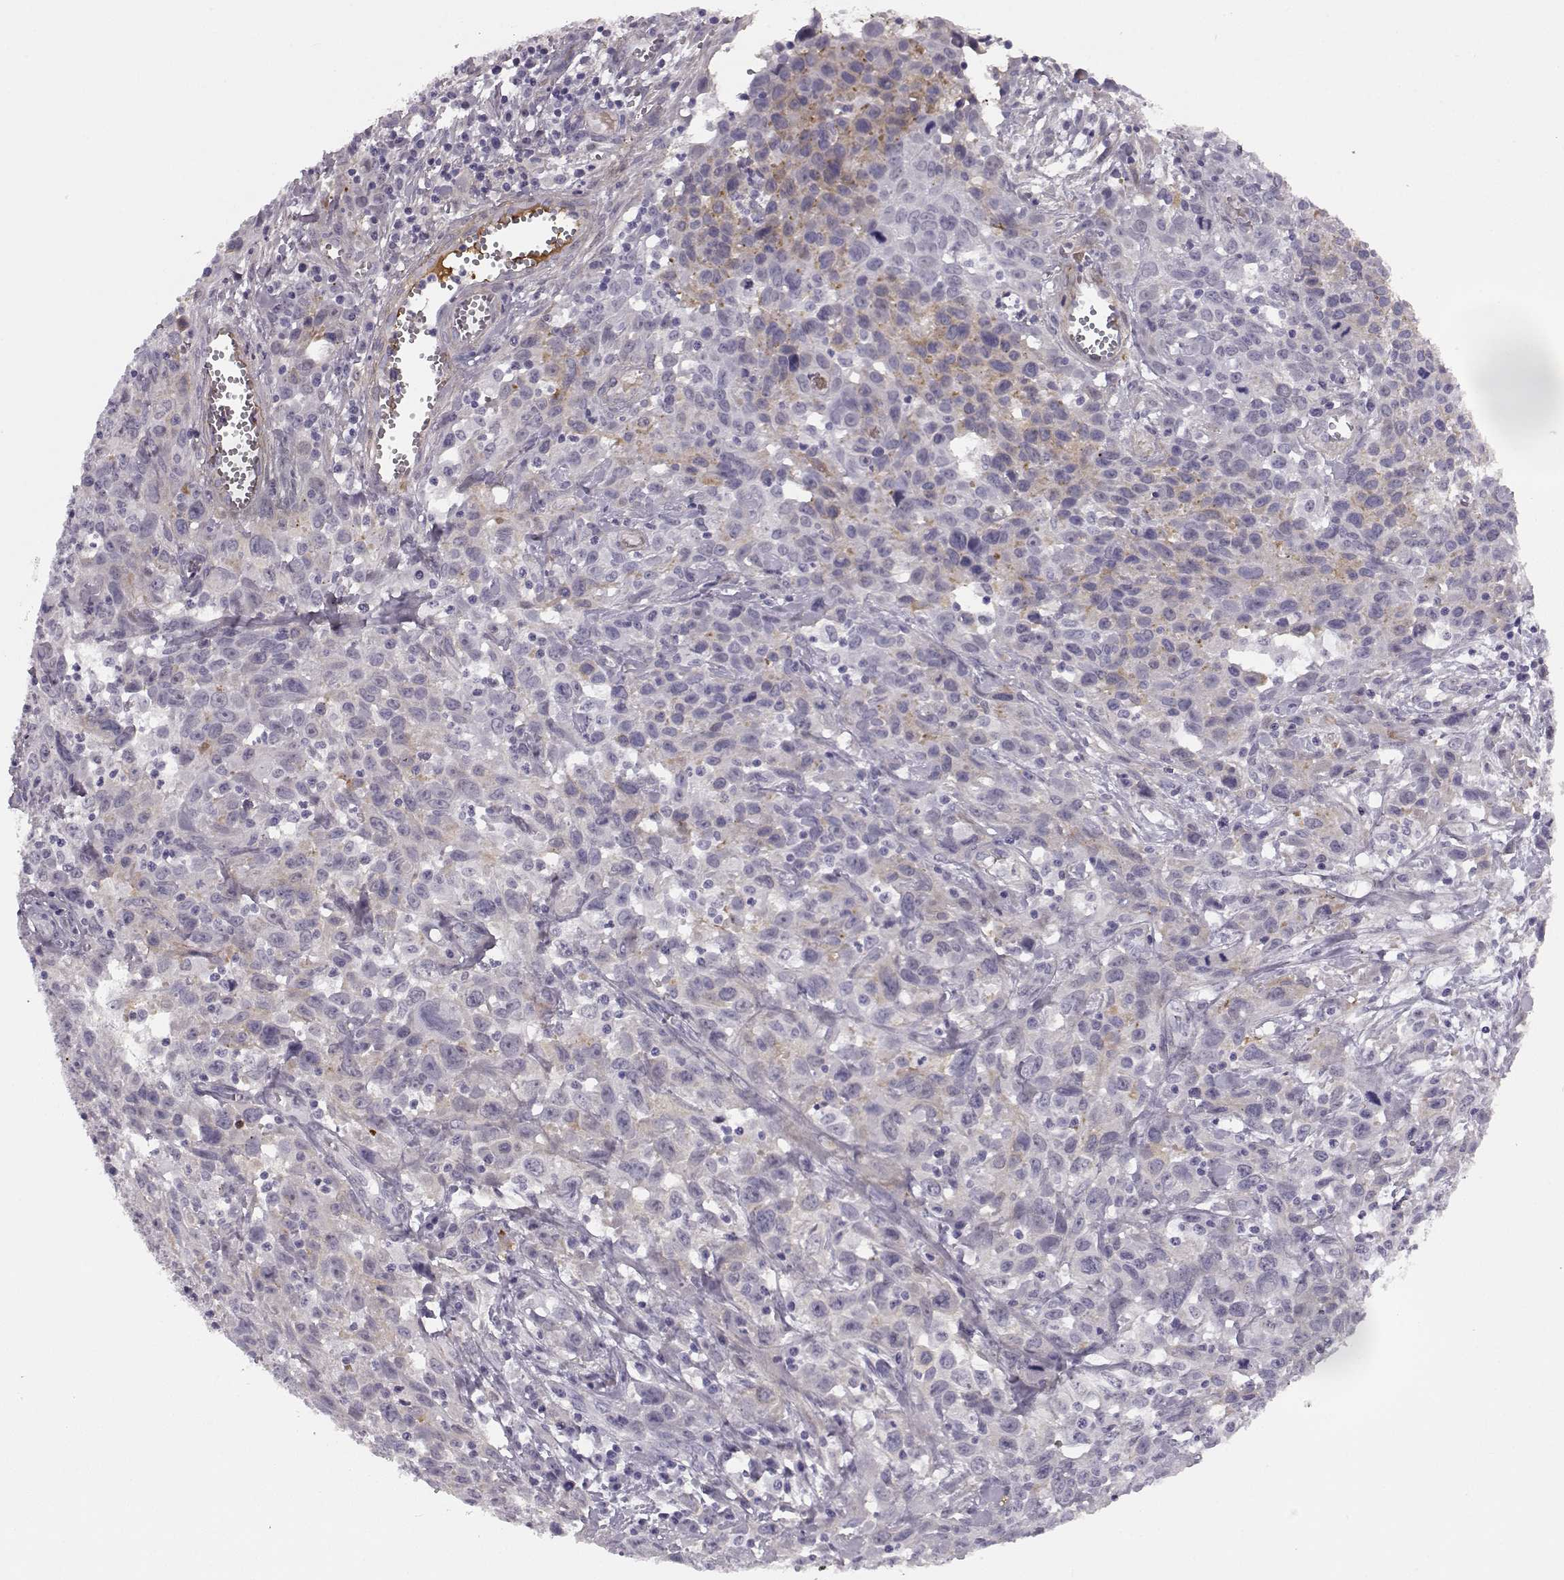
{"staining": {"intensity": "negative", "quantity": "none", "location": "none"}, "tissue": "cervical cancer", "cell_type": "Tumor cells", "image_type": "cancer", "snomed": [{"axis": "morphology", "description": "Squamous cell carcinoma, NOS"}, {"axis": "topography", "description": "Cervix"}], "caption": "High power microscopy image of an immunohistochemistry (IHC) image of squamous cell carcinoma (cervical), revealing no significant staining in tumor cells.", "gene": "TRIM69", "patient": {"sex": "female", "age": 38}}